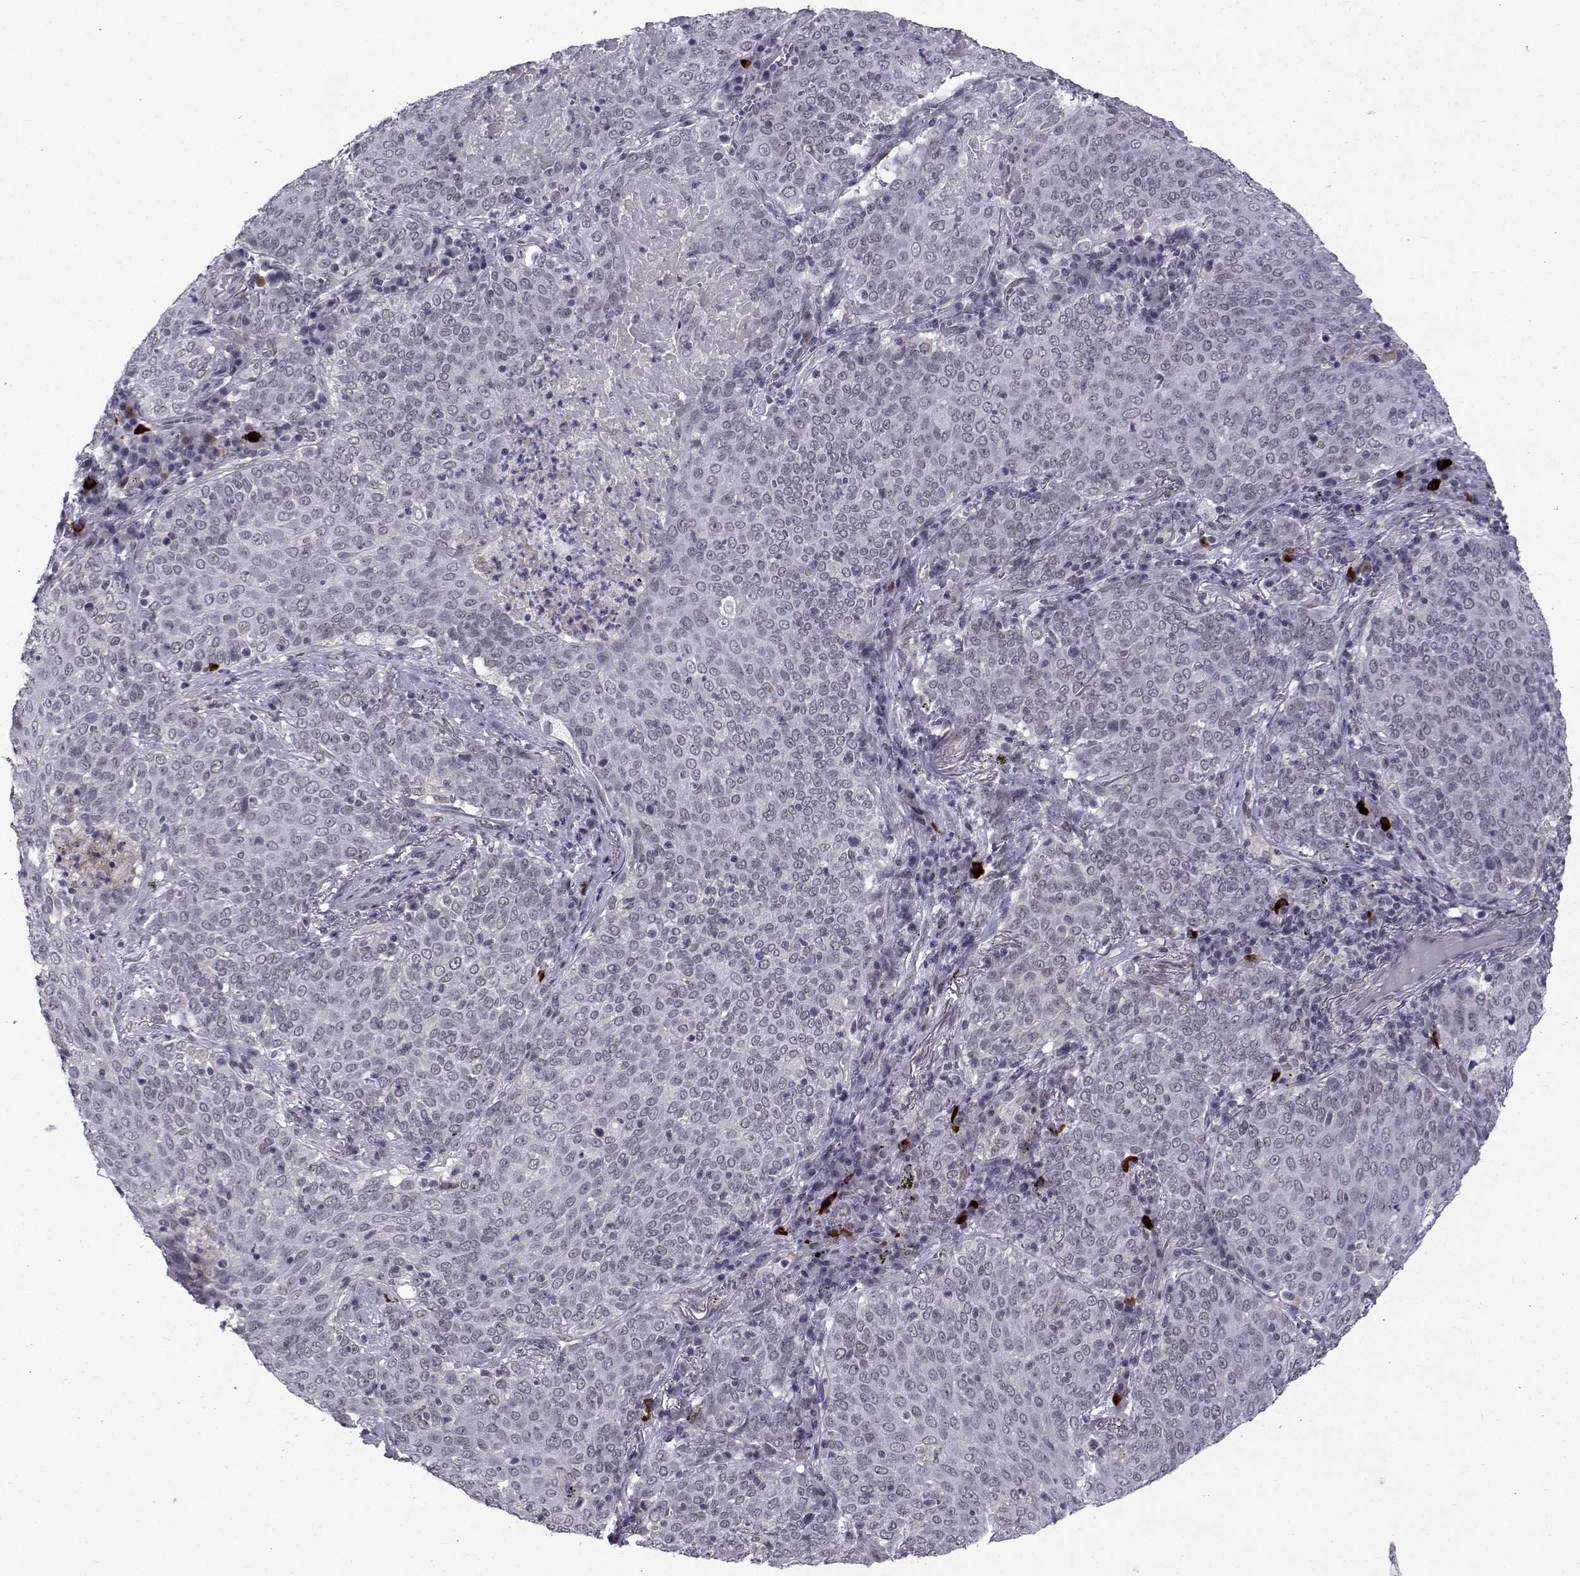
{"staining": {"intensity": "weak", "quantity": "<25%", "location": "nuclear"}, "tissue": "lung cancer", "cell_type": "Tumor cells", "image_type": "cancer", "snomed": [{"axis": "morphology", "description": "Squamous cell carcinoma, NOS"}, {"axis": "topography", "description": "Lung"}], "caption": "DAB immunohistochemical staining of squamous cell carcinoma (lung) exhibits no significant staining in tumor cells.", "gene": "RBM24", "patient": {"sex": "male", "age": 82}}